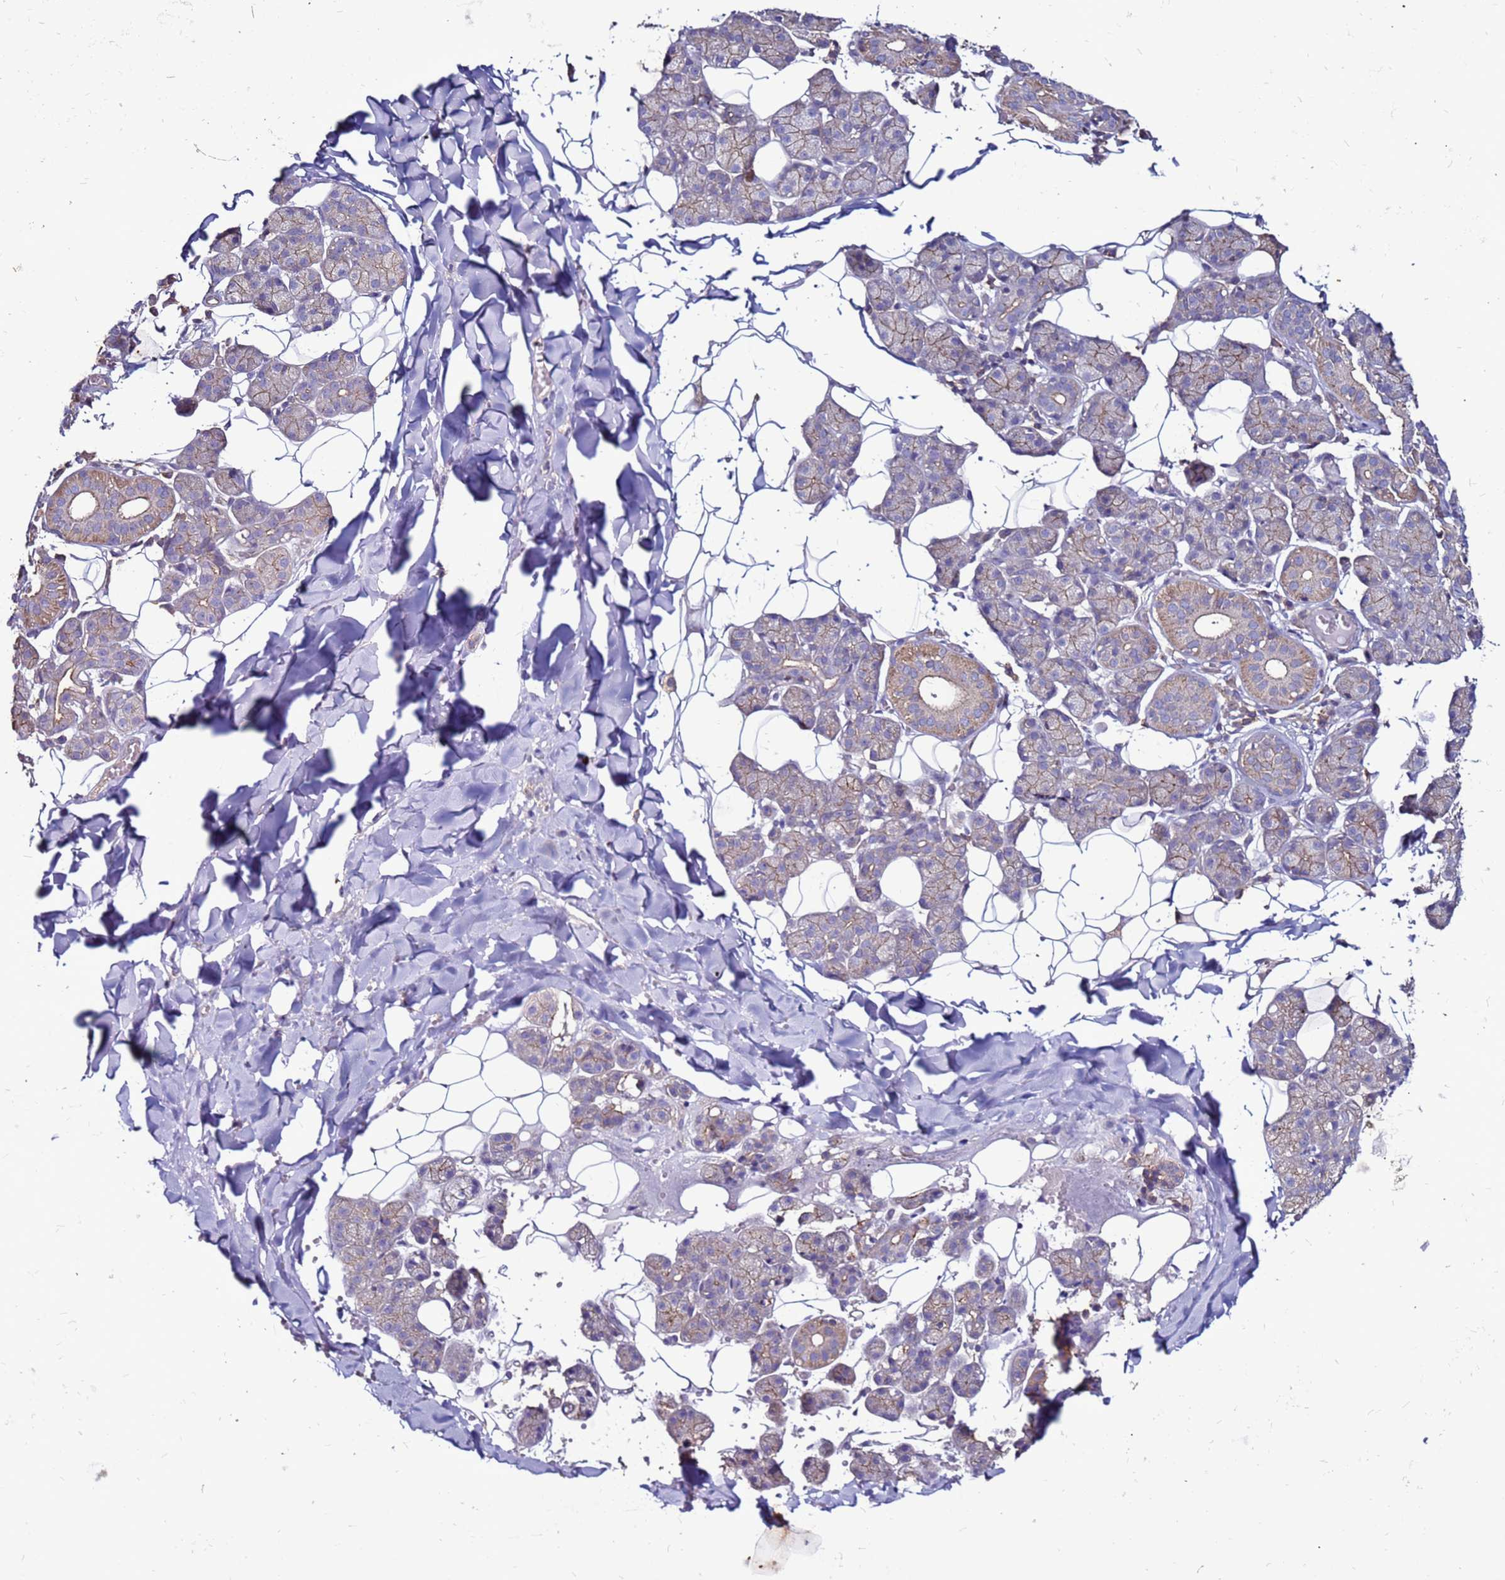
{"staining": {"intensity": "moderate", "quantity": "<25%", "location": "cytoplasmic/membranous"}, "tissue": "salivary gland", "cell_type": "Glandular cells", "image_type": "normal", "snomed": [{"axis": "morphology", "description": "Normal tissue, NOS"}, {"axis": "topography", "description": "Salivary gland"}], "caption": "This histopathology image shows immunohistochemistry (IHC) staining of benign human salivary gland, with low moderate cytoplasmic/membranous expression in approximately <25% of glandular cells.", "gene": "NRN1L", "patient": {"sex": "female", "age": 33}}